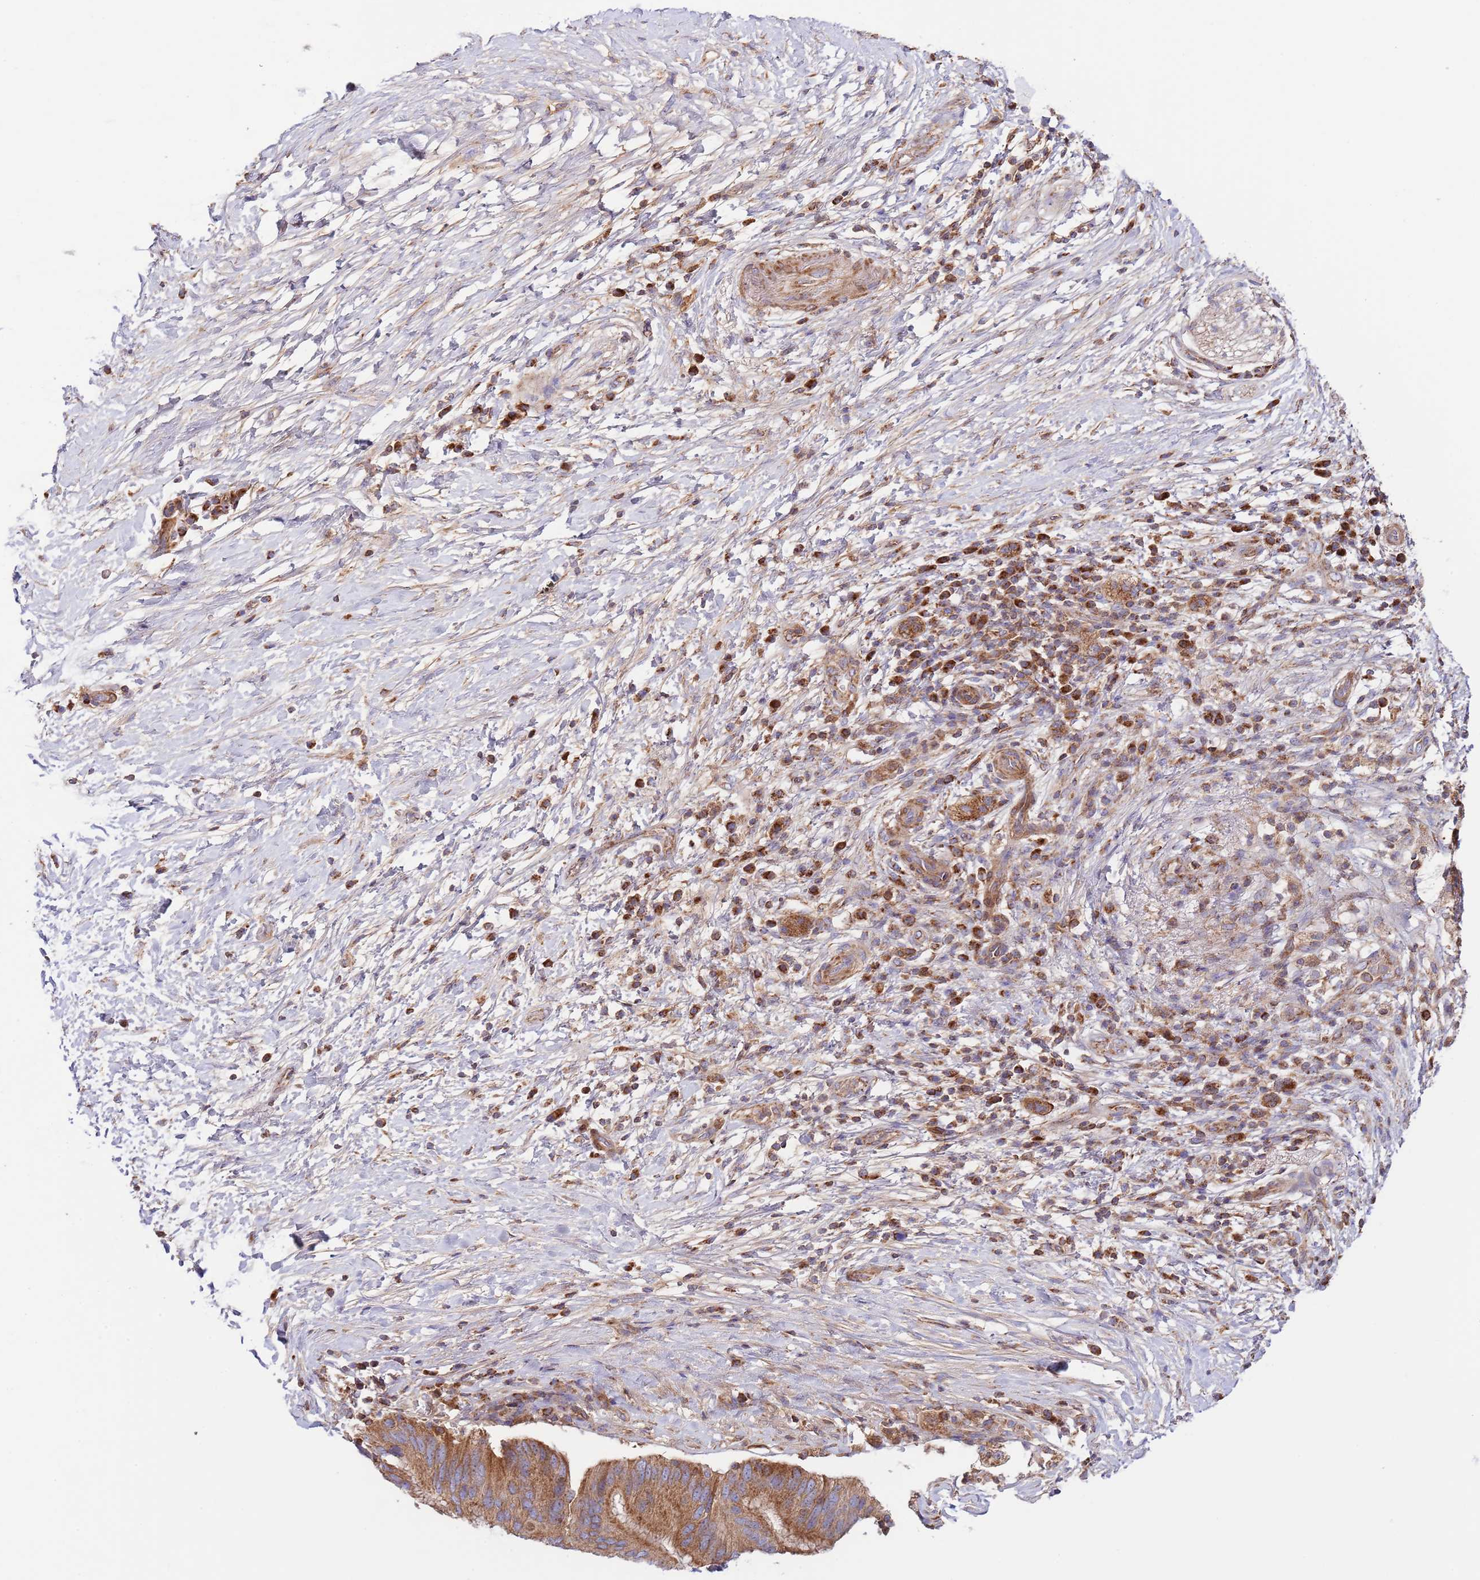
{"staining": {"intensity": "moderate", "quantity": ">75%", "location": "cytoplasmic/membranous"}, "tissue": "pancreatic cancer", "cell_type": "Tumor cells", "image_type": "cancer", "snomed": [{"axis": "morphology", "description": "Adenocarcinoma, NOS"}, {"axis": "topography", "description": "Pancreas"}], "caption": "Pancreatic adenocarcinoma tissue shows moderate cytoplasmic/membranous staining in approximately >75% of tumor cells, visualized by immunohistochemistry.", "gene": "DNAJA3", "patient": {"sex": "male", "age": 68}}